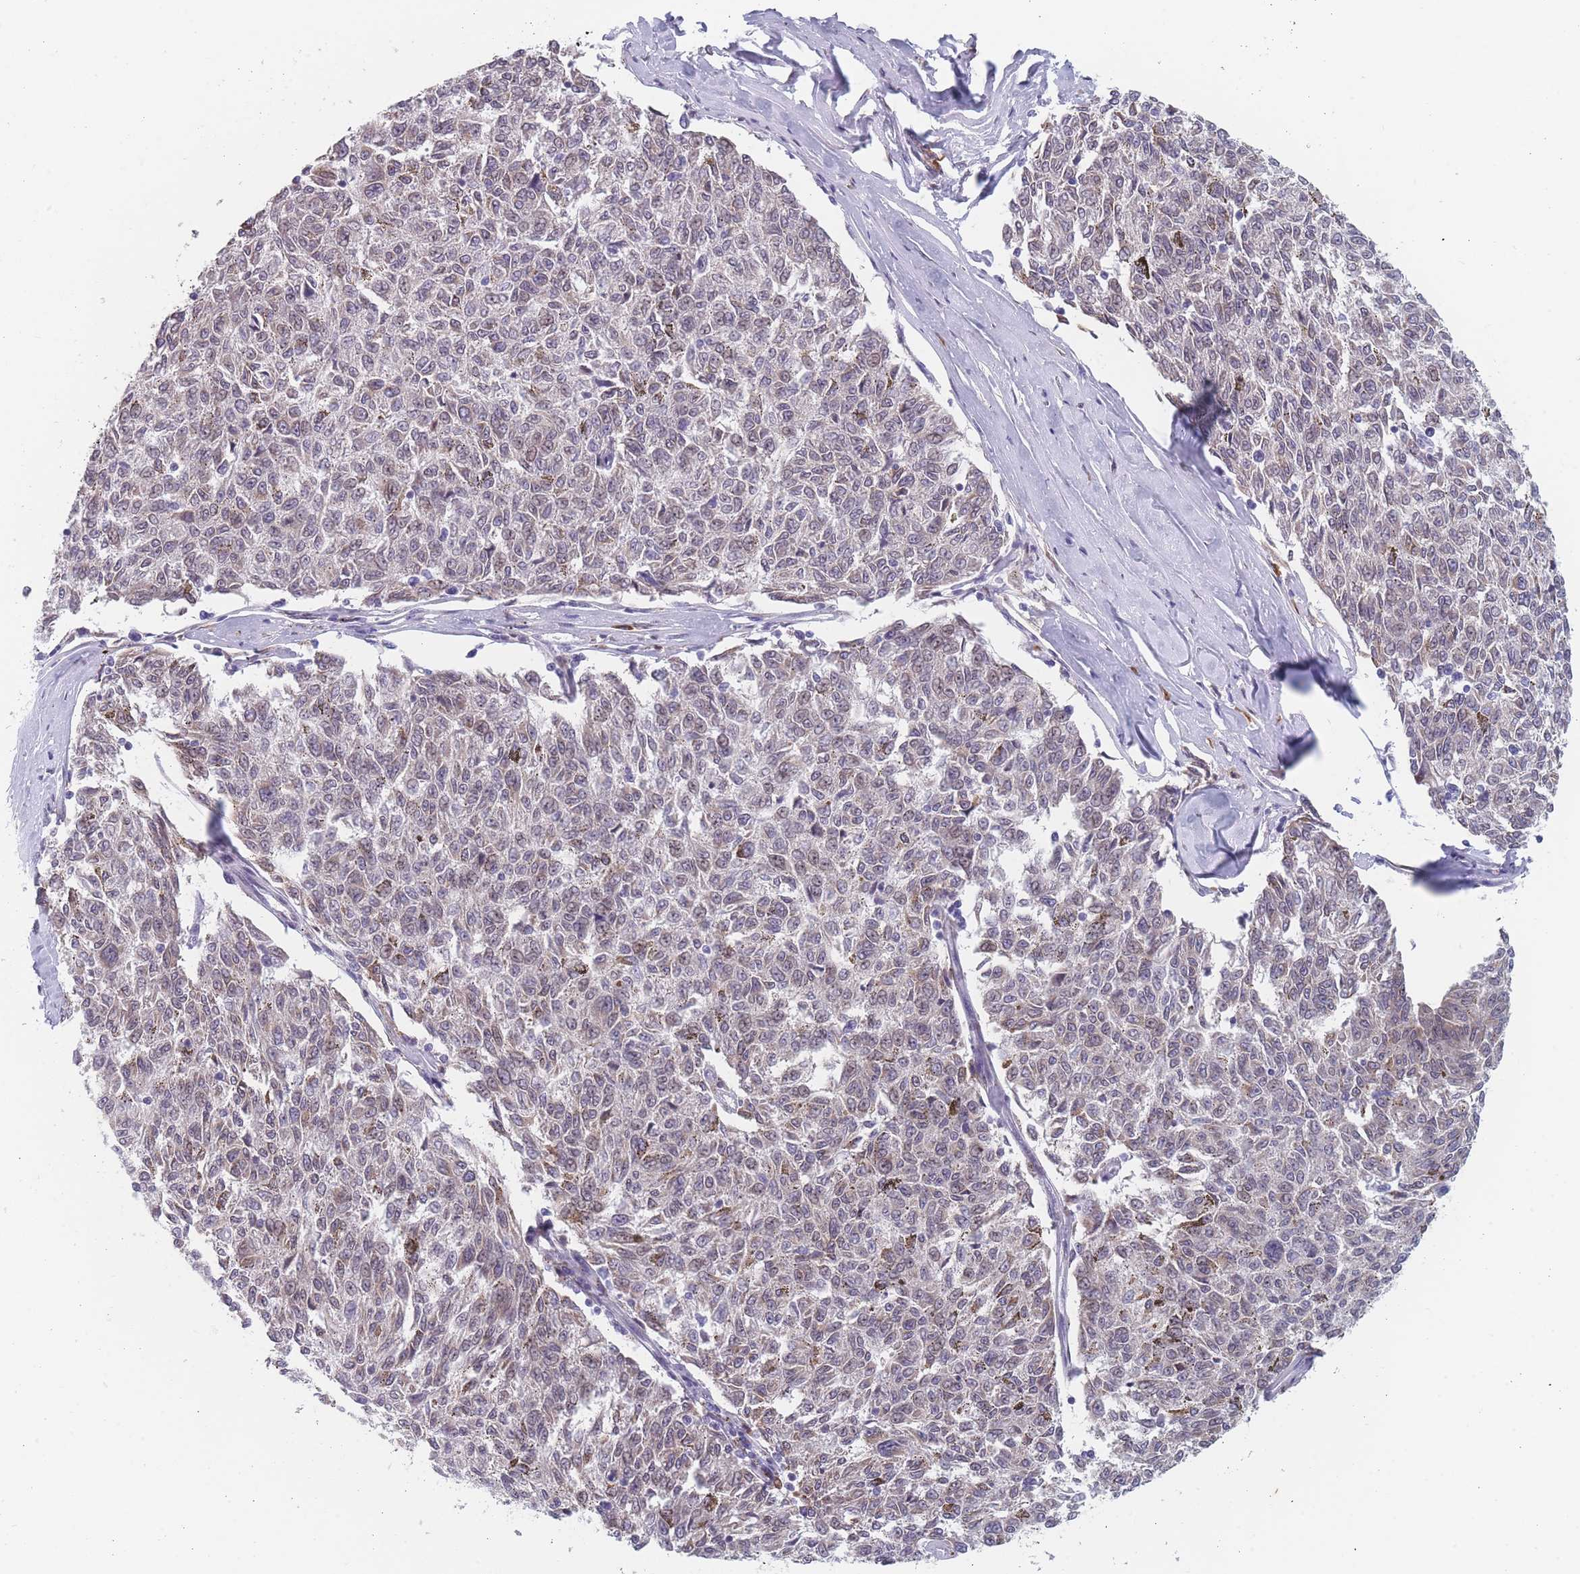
{"staining": {"intensity": "weak", "quantity": "<25%", "location": "cytoplasmic/membranous"}, "tissue": "melanoma", "cell_type": "Tumor cells", "image_type": "cancer", "snomed": [{"axis": "morphology", "description": "Malignant melanoma, NOS"}, {"axis": "topography", "description": "Skin"}], "caption": "The photomicrograph exhibits no staining of tumor cells in malignant melanoma.", "gene": "TMED10", "patient": {"sex": "female", "age": 72}}